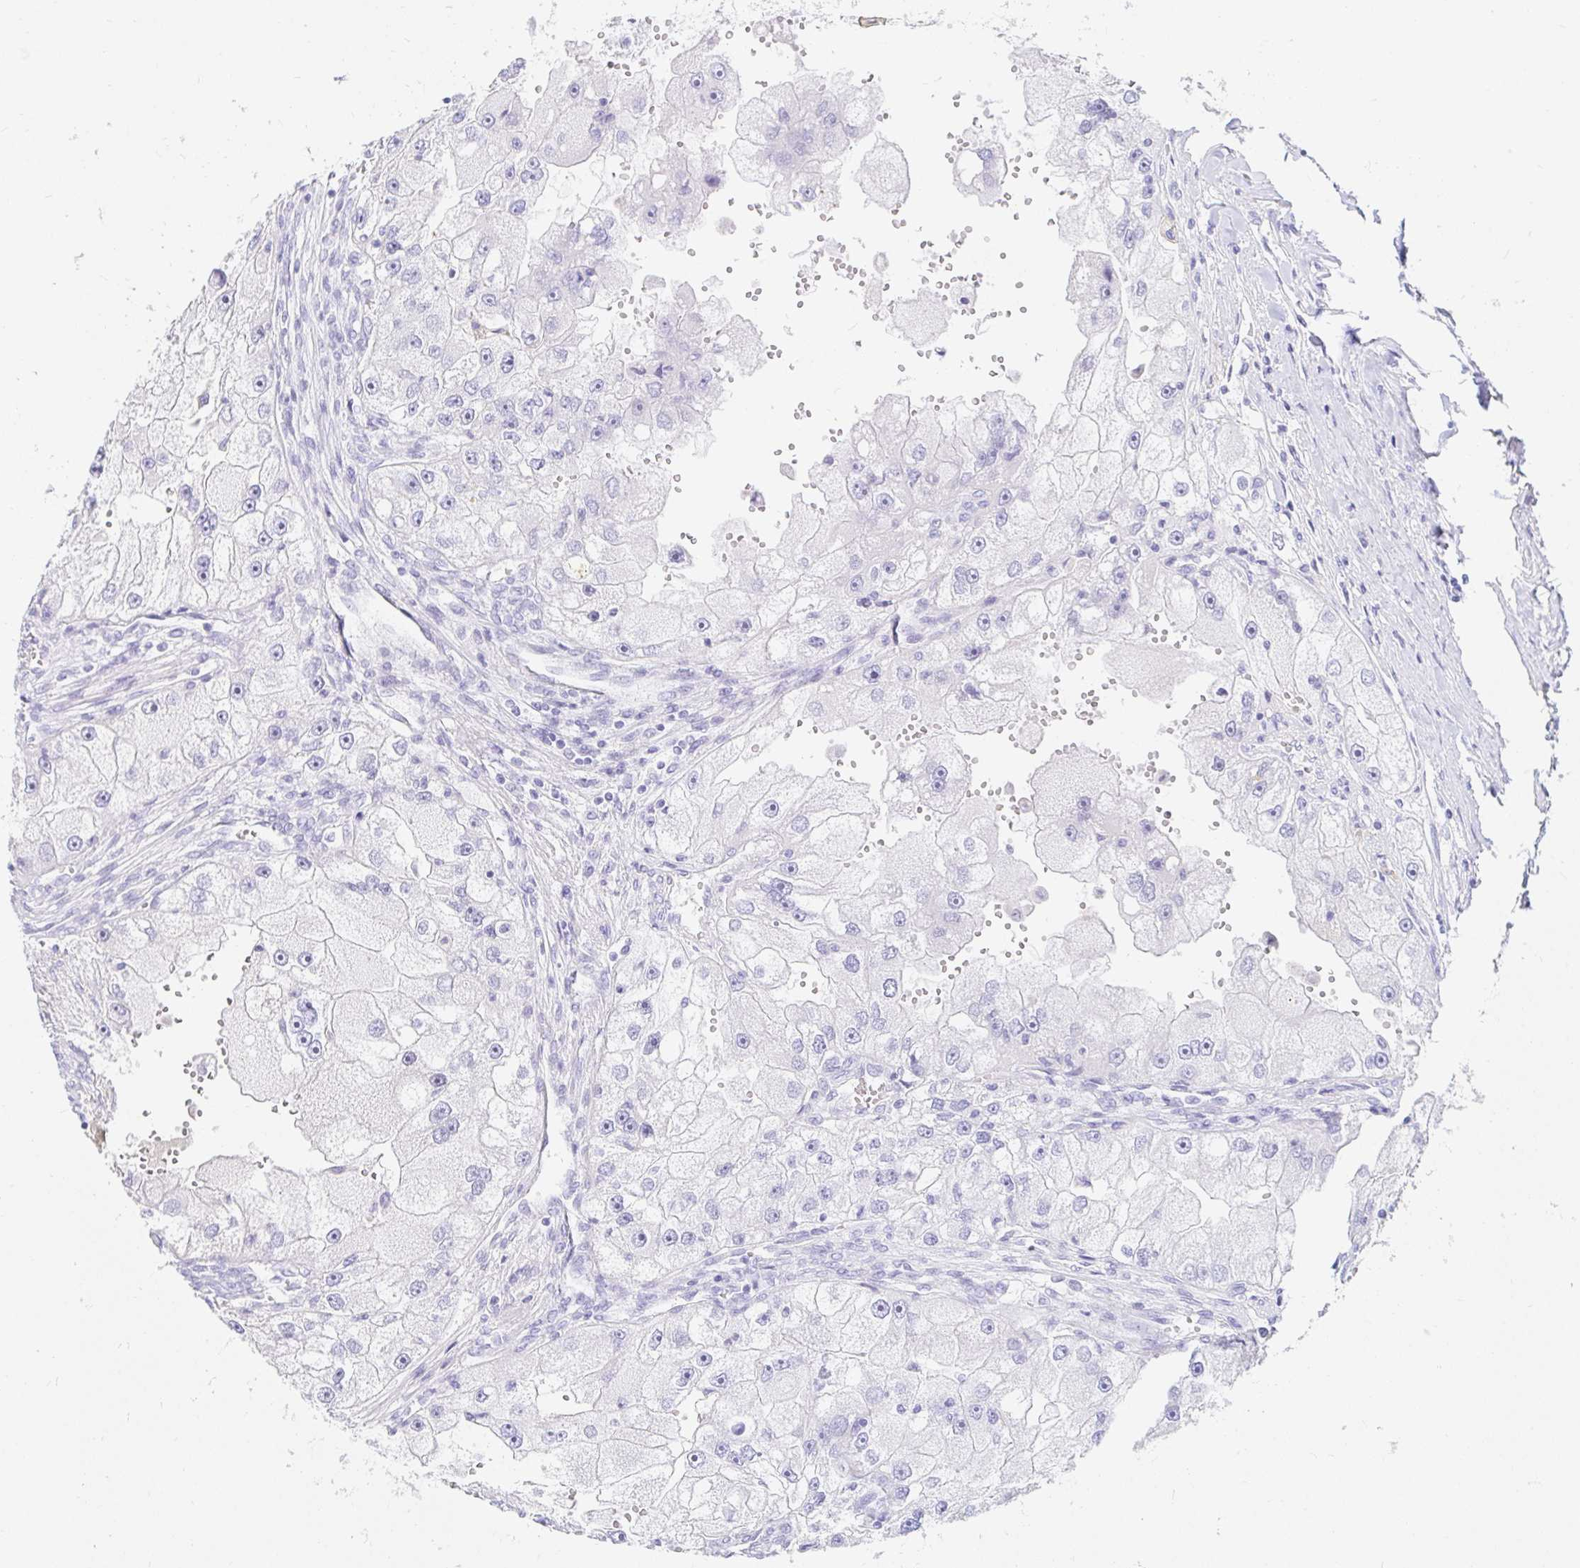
{"staining": {"intensity": "negative", "quantity": "none", "location": "none"}, "tissue": "renal cancer", "cell_type": "Tumor cells", "image_type": "cancer", "snomed": [{"axis": "morphology", "description": "Adenocarcinoma, NOS"}, {"axis": "topography", "description": "Kidney"}], "caption": "Immunohistochemical staining of renal adenocarcinoma displays no significant staining in tumor cells.", "gene": "PPP1R1B", "patient": {"sex": "male", "age": 63}}